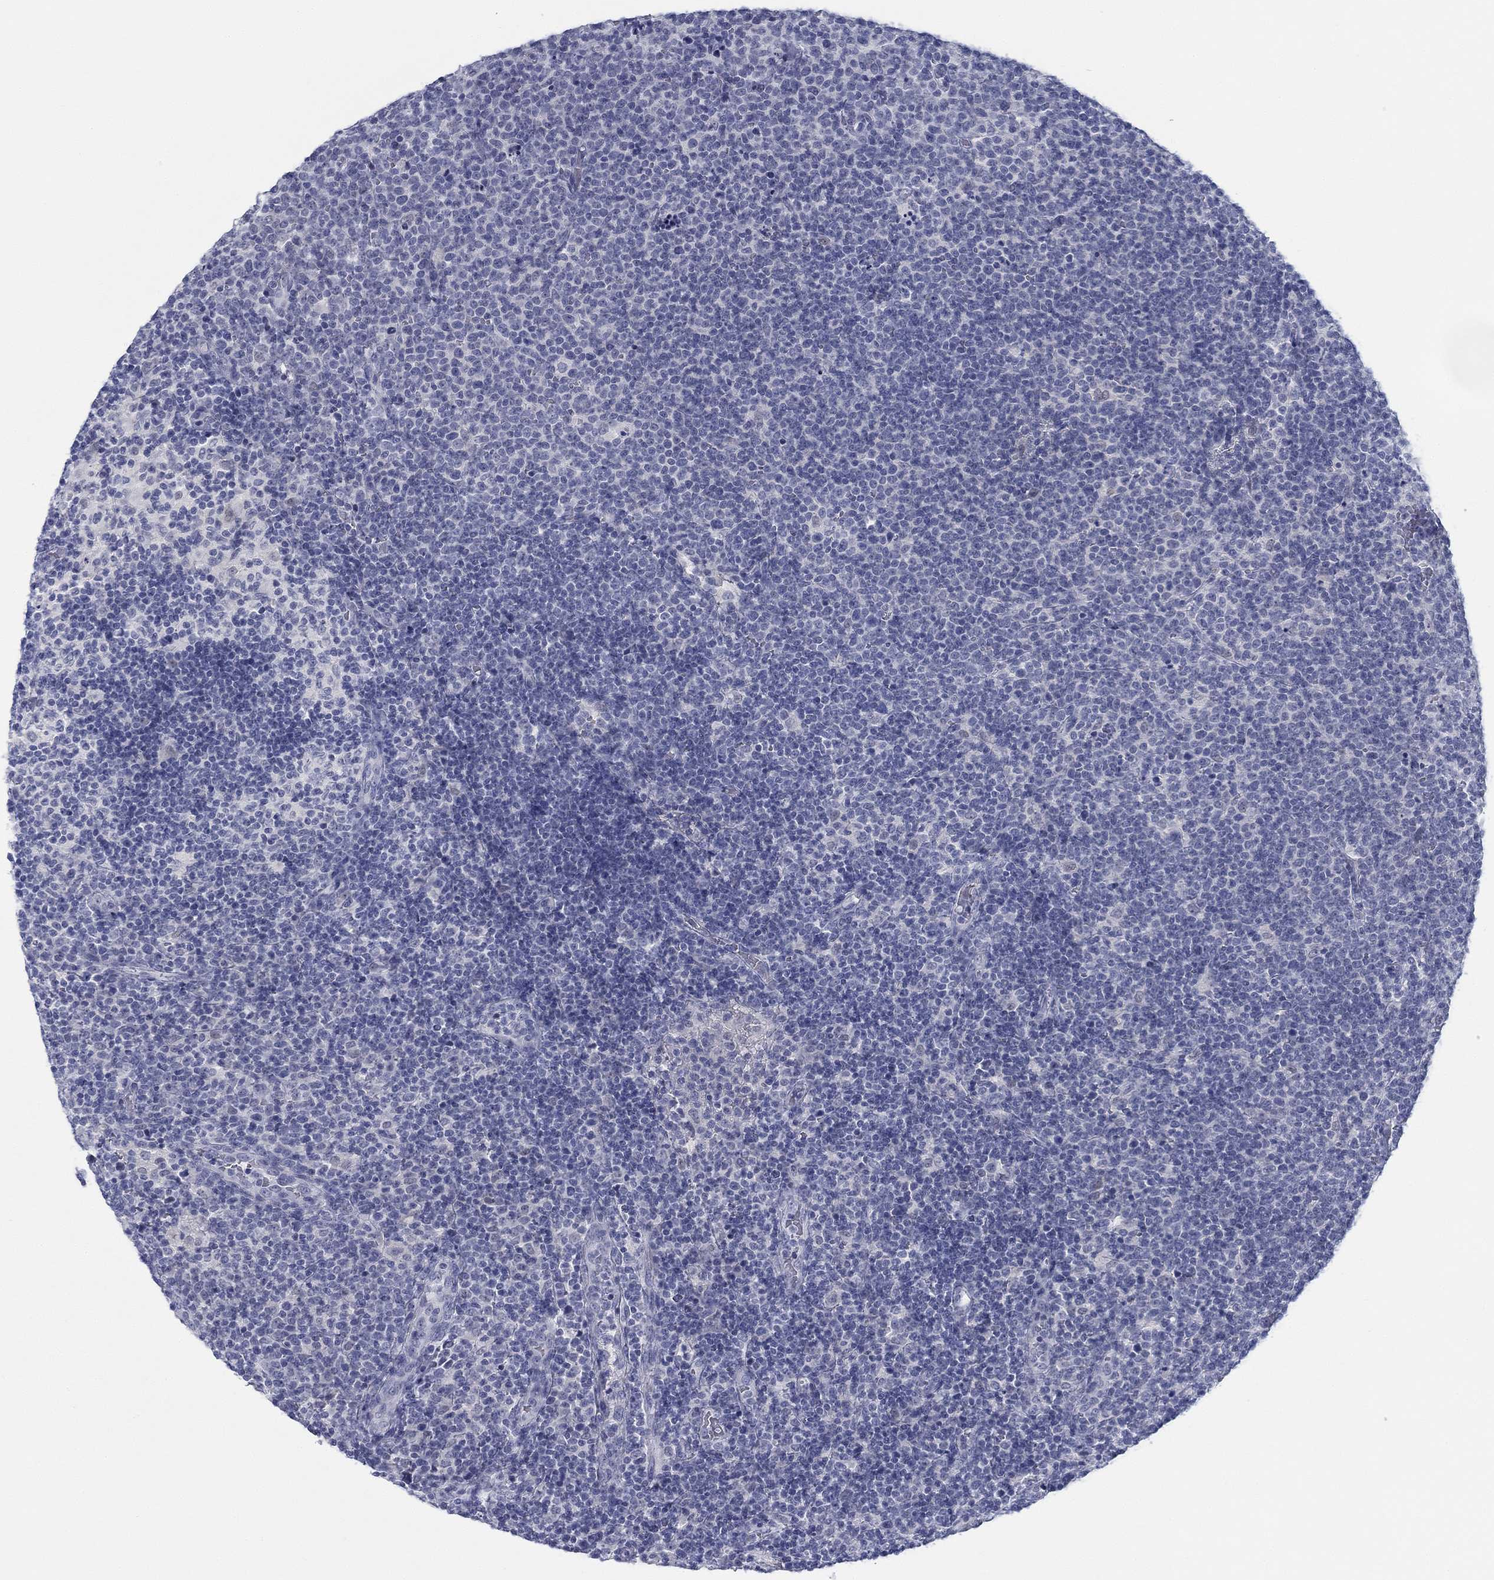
{"staining": {"intensity": "negative", "quantity": "none", "location": "none"}, "tissue": "lymphoma", "cell_type": "Tumor cells", "image_type": "cancer", "snomed": [{"axis": "morphology", "description": "Malignant lymphoma, non-Hodgkin's type, High grade"}, {"axis": "topography", "description": "Lymph node"}], "caption": "This histopathology image is of high-grade malignant lymphoma, non-Hodgkin's type stained with immunohistochemistry to label a protein in brown with the nuclei are counter-stained blue. There is no expression in tumor cells. (IHC, brightfield microscopy, high magnification).", "gene": "DNAL1", "patient": {"sex": "male", "age": 61}}